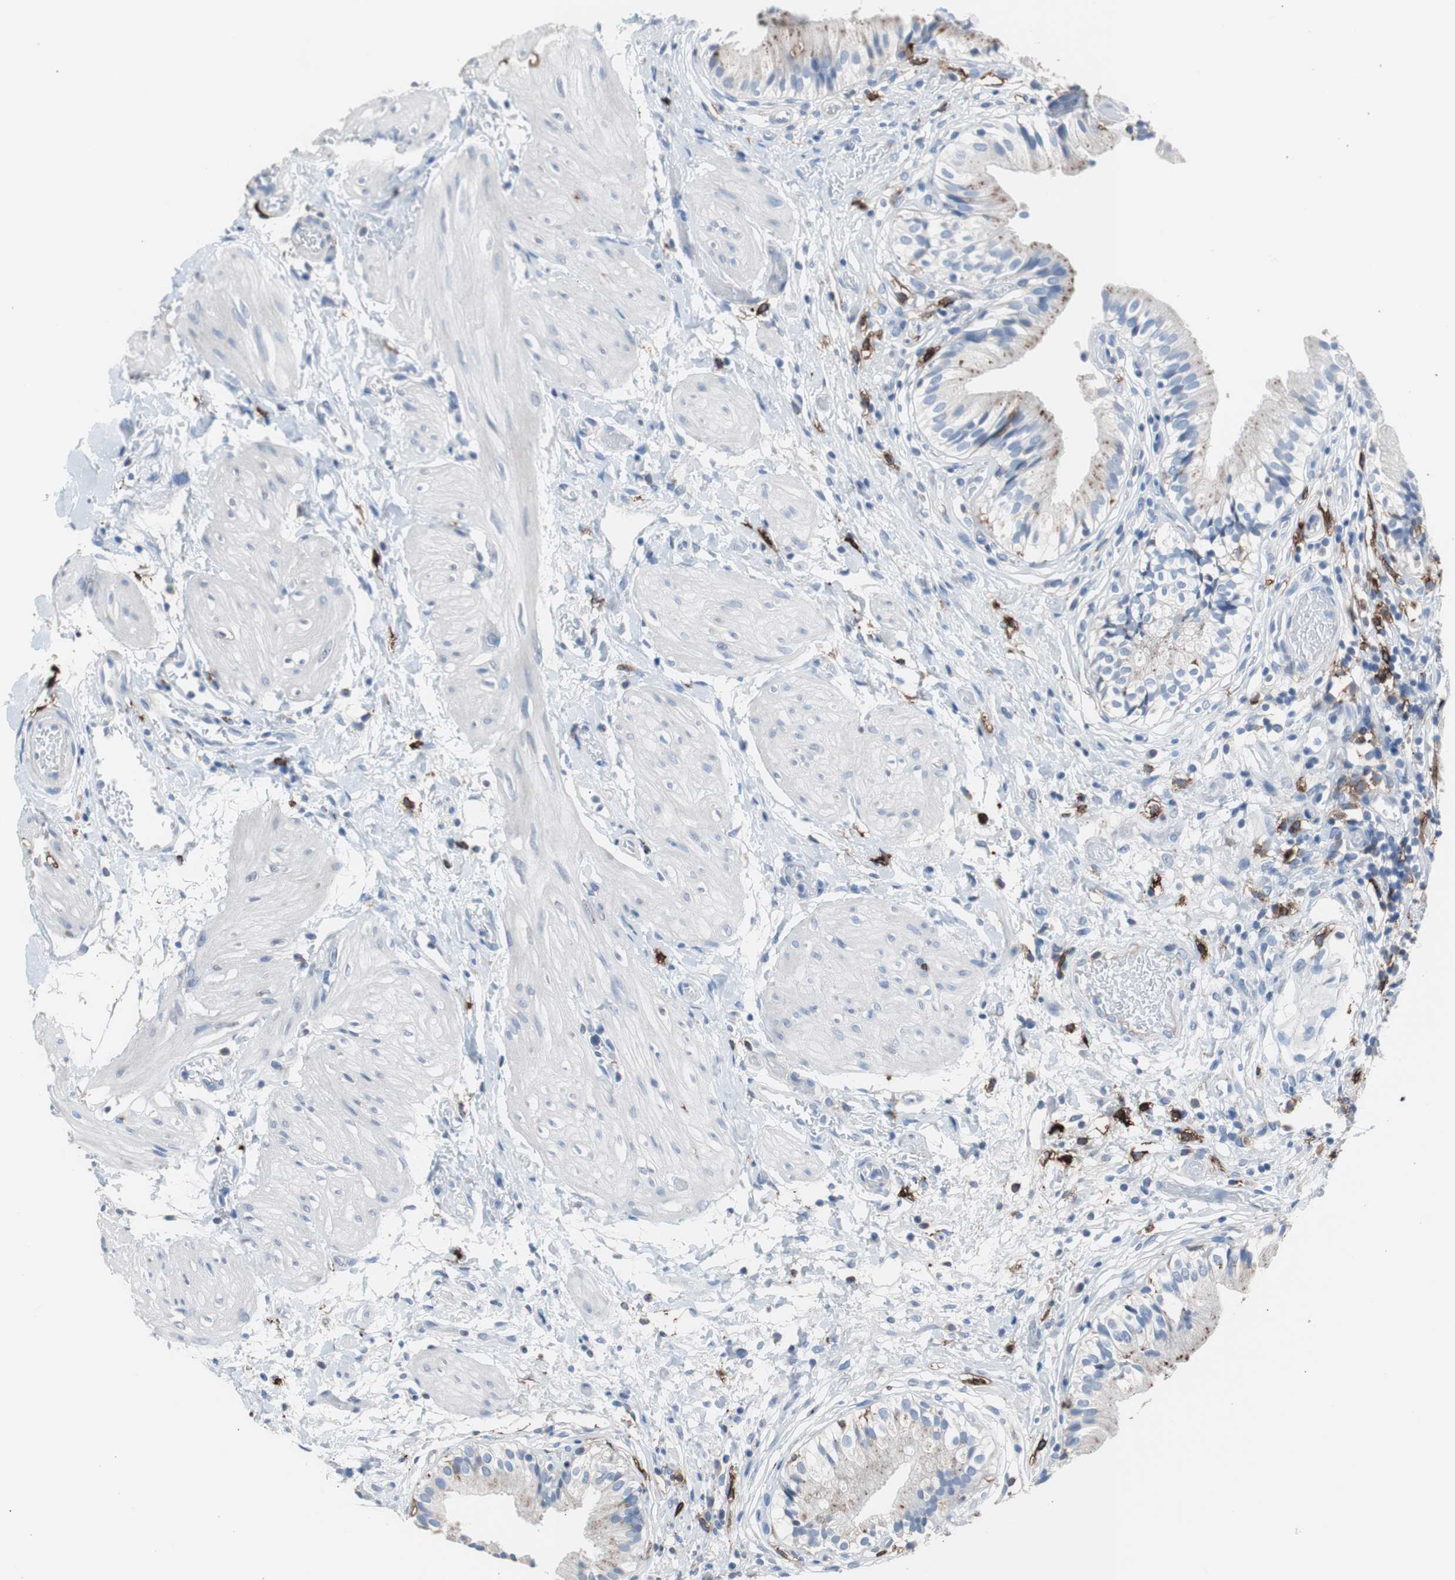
{"staining": {"intensity": "moderate", "quantity": "<25%", "location": "cytoplasmic/membranous"}, "tissue": "gallbladder", "cell_type": "Glandular cells", "image_type": "normal", "snomed": [{"axis": "morphology", "description": "Normal tissue, NOS"}, {"axis": "topography", "description": "Gallbladder"}], "caption": "Gallbladder stained with a protein marker reveals moderate staining in glandular cells.", "gene": "FCGR2B", "patient": {"sex": "male", "age": 65}}